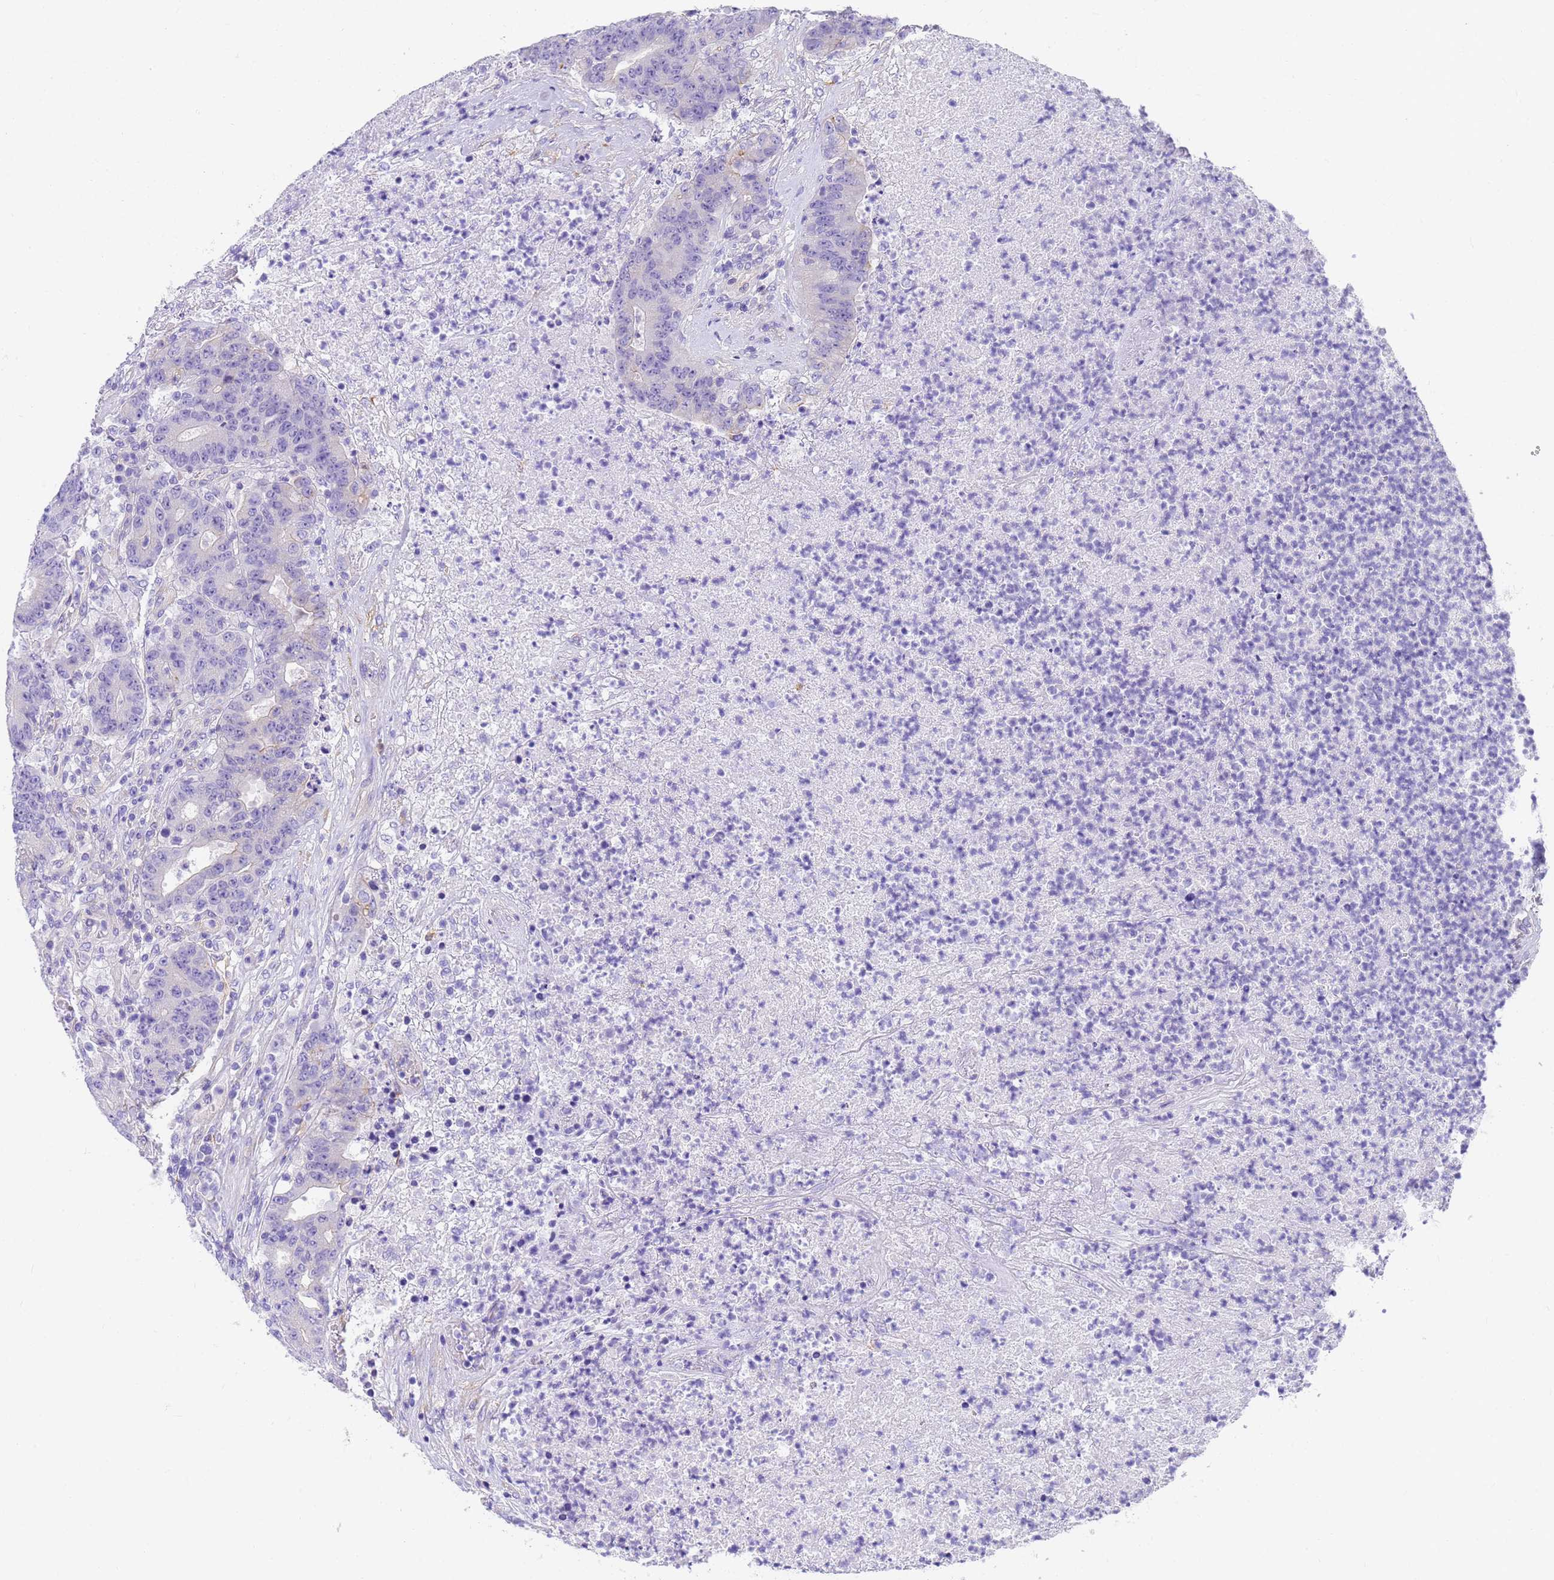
{"staining": {"intensity": "negative", "quantity": "none", "location": "none"}, "tissue": "colorectal cancer", "cell_type": "Tumor cells", "image_type": "cancer", "snomed": [{"axis": "morphology", "description": "Adenocarcinoma, NOS"}, {"axis": "topography", "description": "Colon"}], "caption": "Tumor cells are negative for protein expression in human colorectal adenocarcinoma. (DAB (3,3'-diaminobenzidine) immunohistochemistry (IHC), high magnification).", "gene": "MVB12A", "patient": {"sex": "female", "age": 75}}